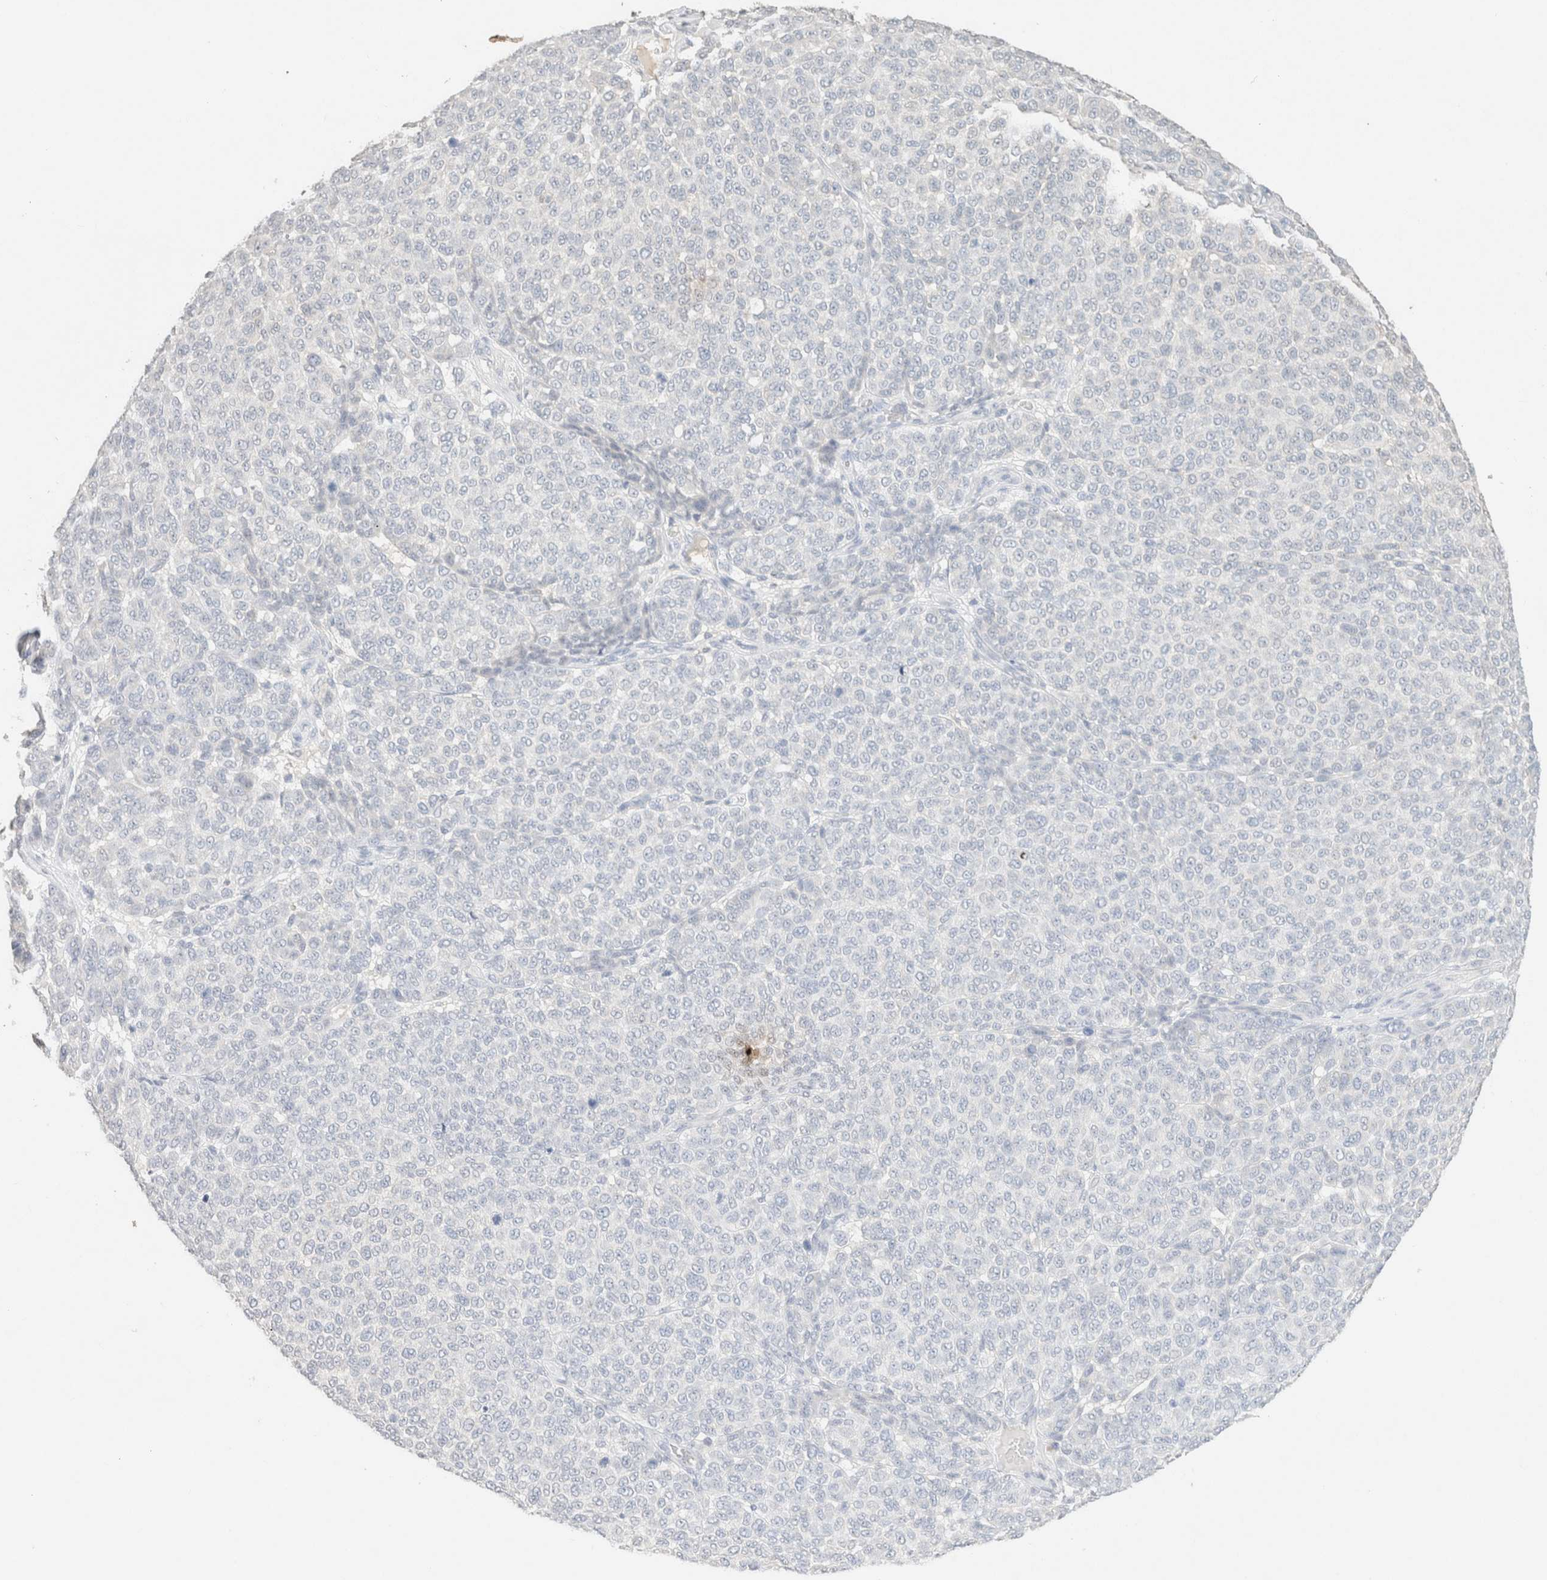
{"staining": {"intensity": "negative", "quantity": "none", "location": "none"}, "tissue": "melanoma", "cell_type": "Tumor cells", "image_type": "cancer", "snomed": [{"axis": "morphology", "description": "Malignant melanoma, NOS"}, {"axis": "topography", "description": "Skin"}], "caption": "Immunohistochemistry (IHC) micrograph of neoplastic tissue: human malignant melanoma stained with DAB shows no significant protein positivity in tumor cells.", "gene": "CPA1", "patient": {"sex": "male", "age": 59}}